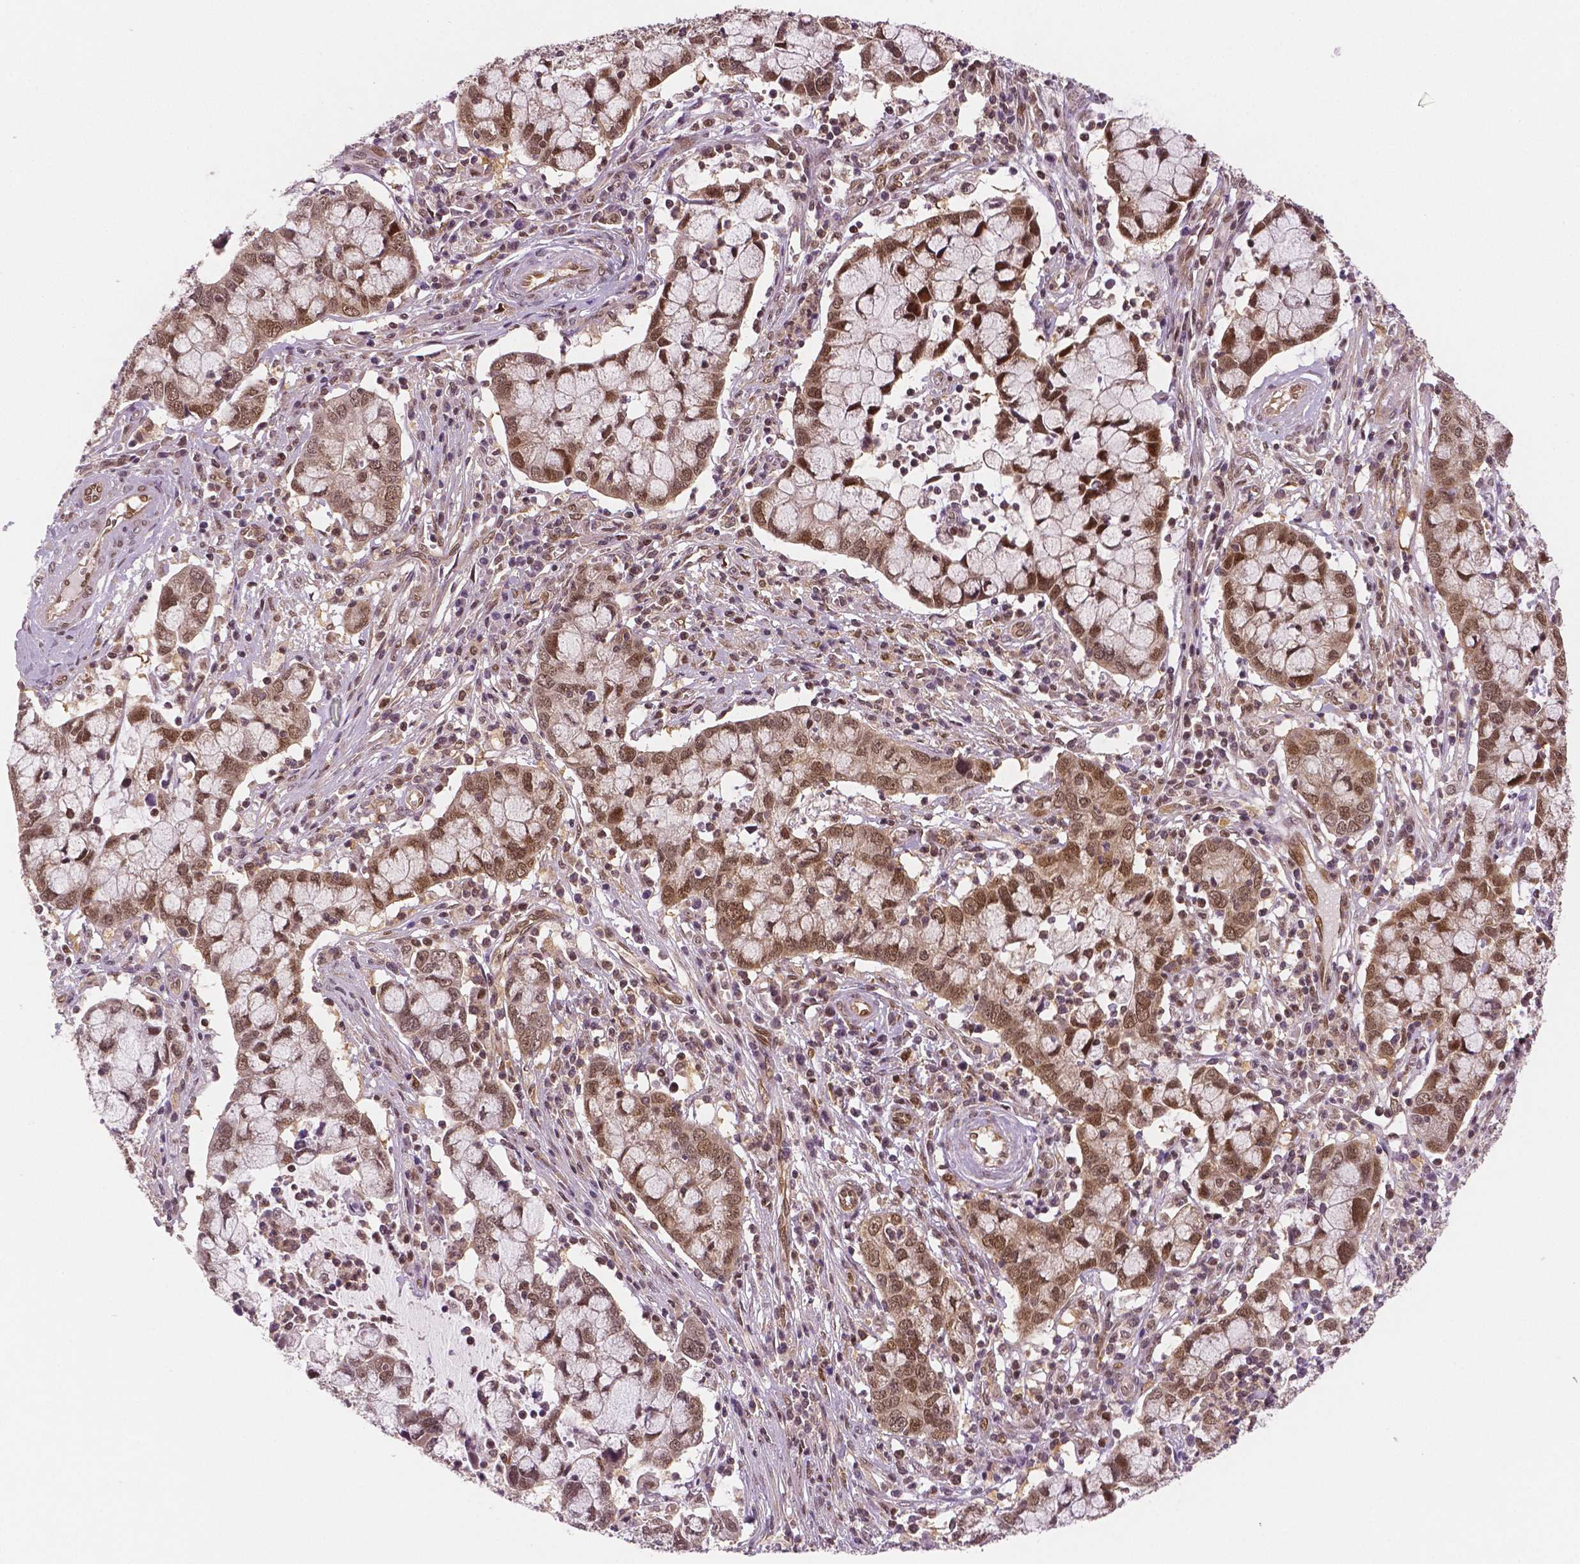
{"staining": {"intensity": "moderate", "quantity": ">75%", "location": "cytoplasmic/membranous,nuclear"}, "tissue": "cervical cancer", "cell_type": "Tumor cells", "image_type": "cancer", "snomed": [{"axis": "morphology", "description": "Adenocarcinoma, NOS"}, {"axis": "topography", "description": "Cervix"}], "caption": "Brown immunohistochemical staining in human adenocarcinoma (cervical) exhibits moderate cytoplasmic/membranous and nuclear expression in about >75% of tumor cells.", "gene": "STAT3", "patient": {"sex": "female", "age": 40}}